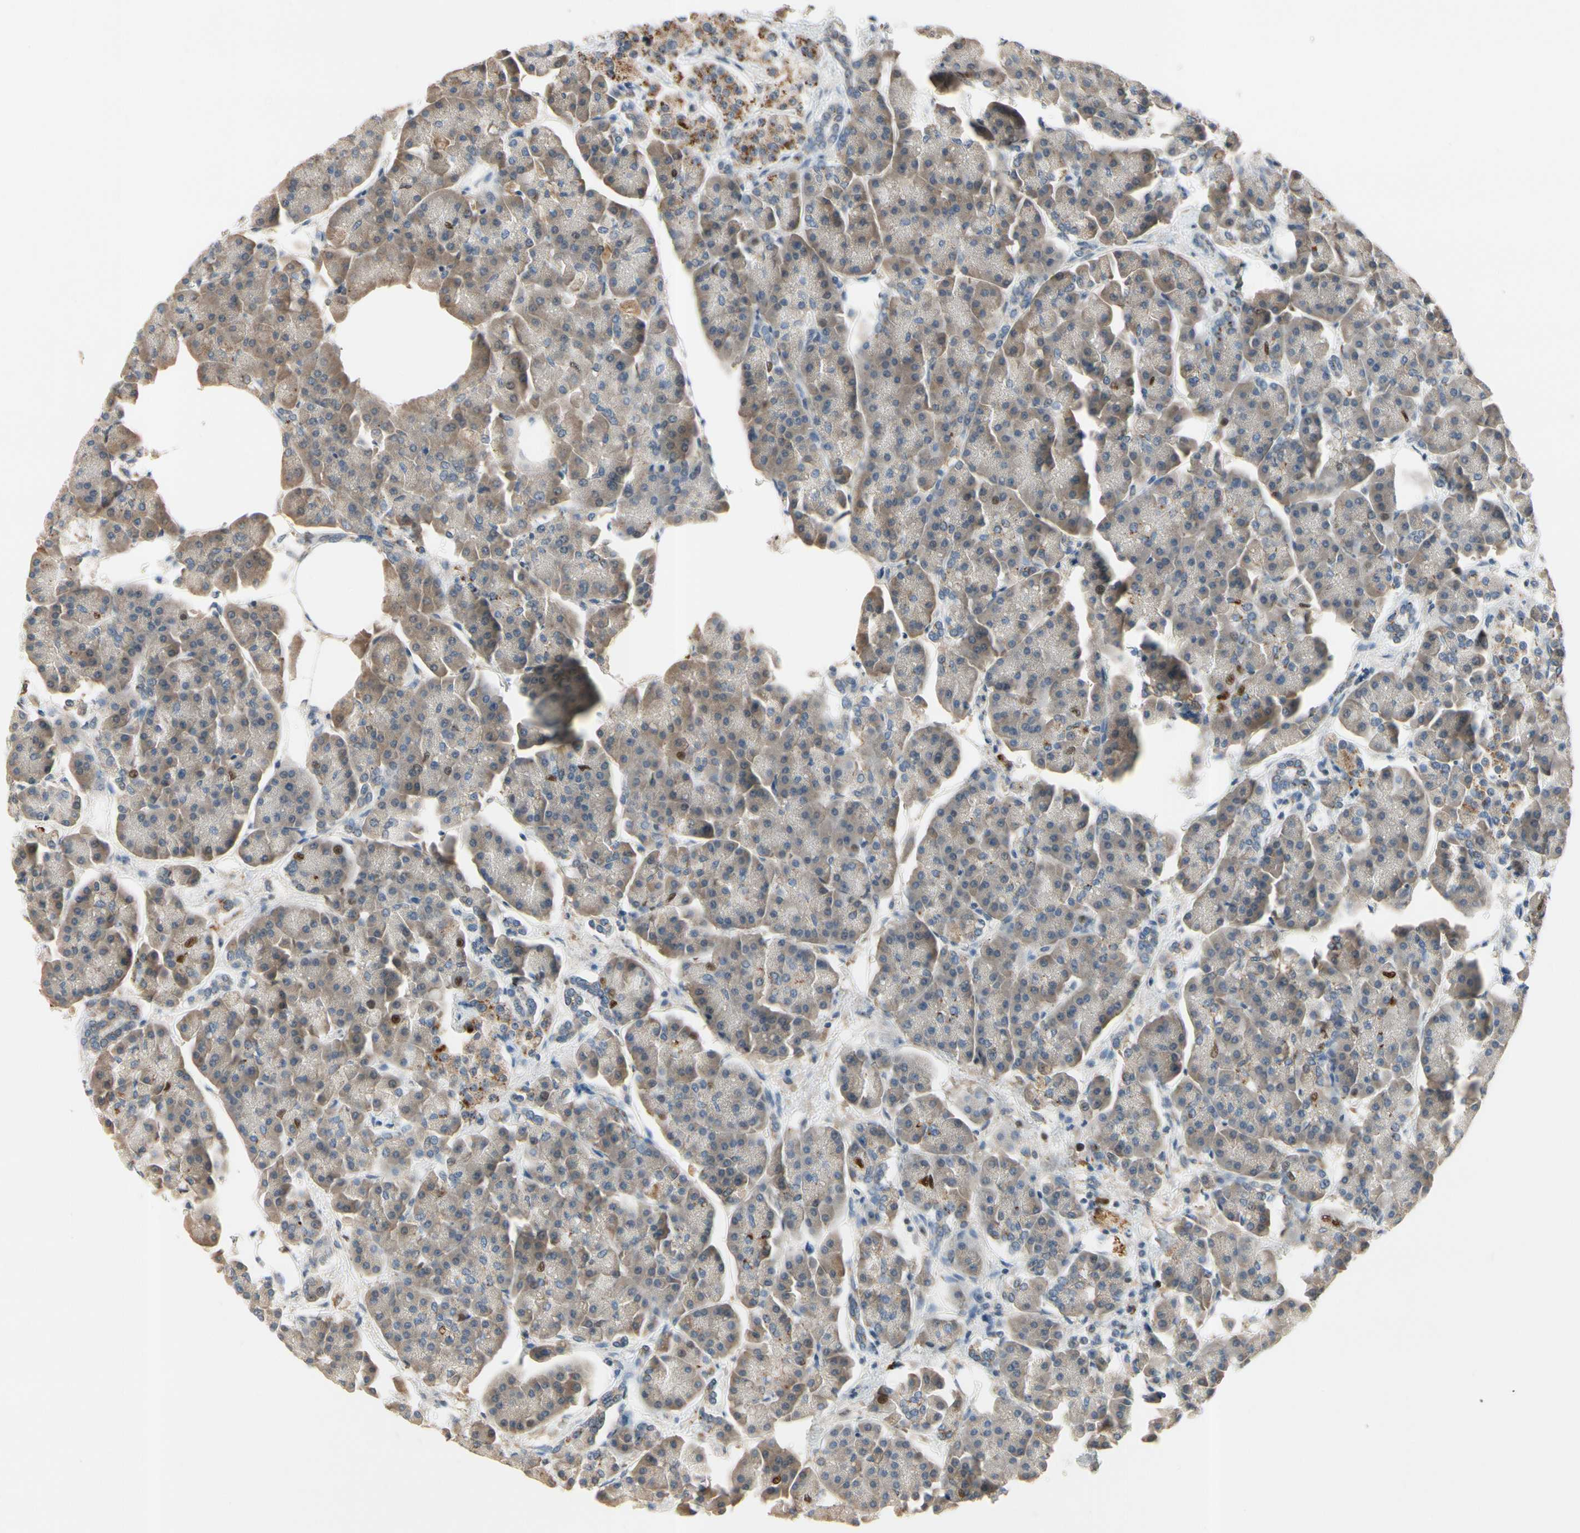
{"staining": {"intensity": "moderate", "quantity": "25%-75%", "location": "cytoplasmic/membranous"}, "tissue": "pancreas", "cell_type": "Exocrine glandular cells", "image_type": "normal", "snomed": [{"axis": "morphology", "description": "Normal tissue, NOS"}, {"axis": "topography", "description": "Pancreas"}], "caption": "Human pancreas stained for a protein (brown) reveals moderate cytoplasmic/membranous positive staining in approximately 25%-75% of exocrine glandular cells.", "gene": "ZKSCAN3", "patient": {"sex": "female", "age": 70}}